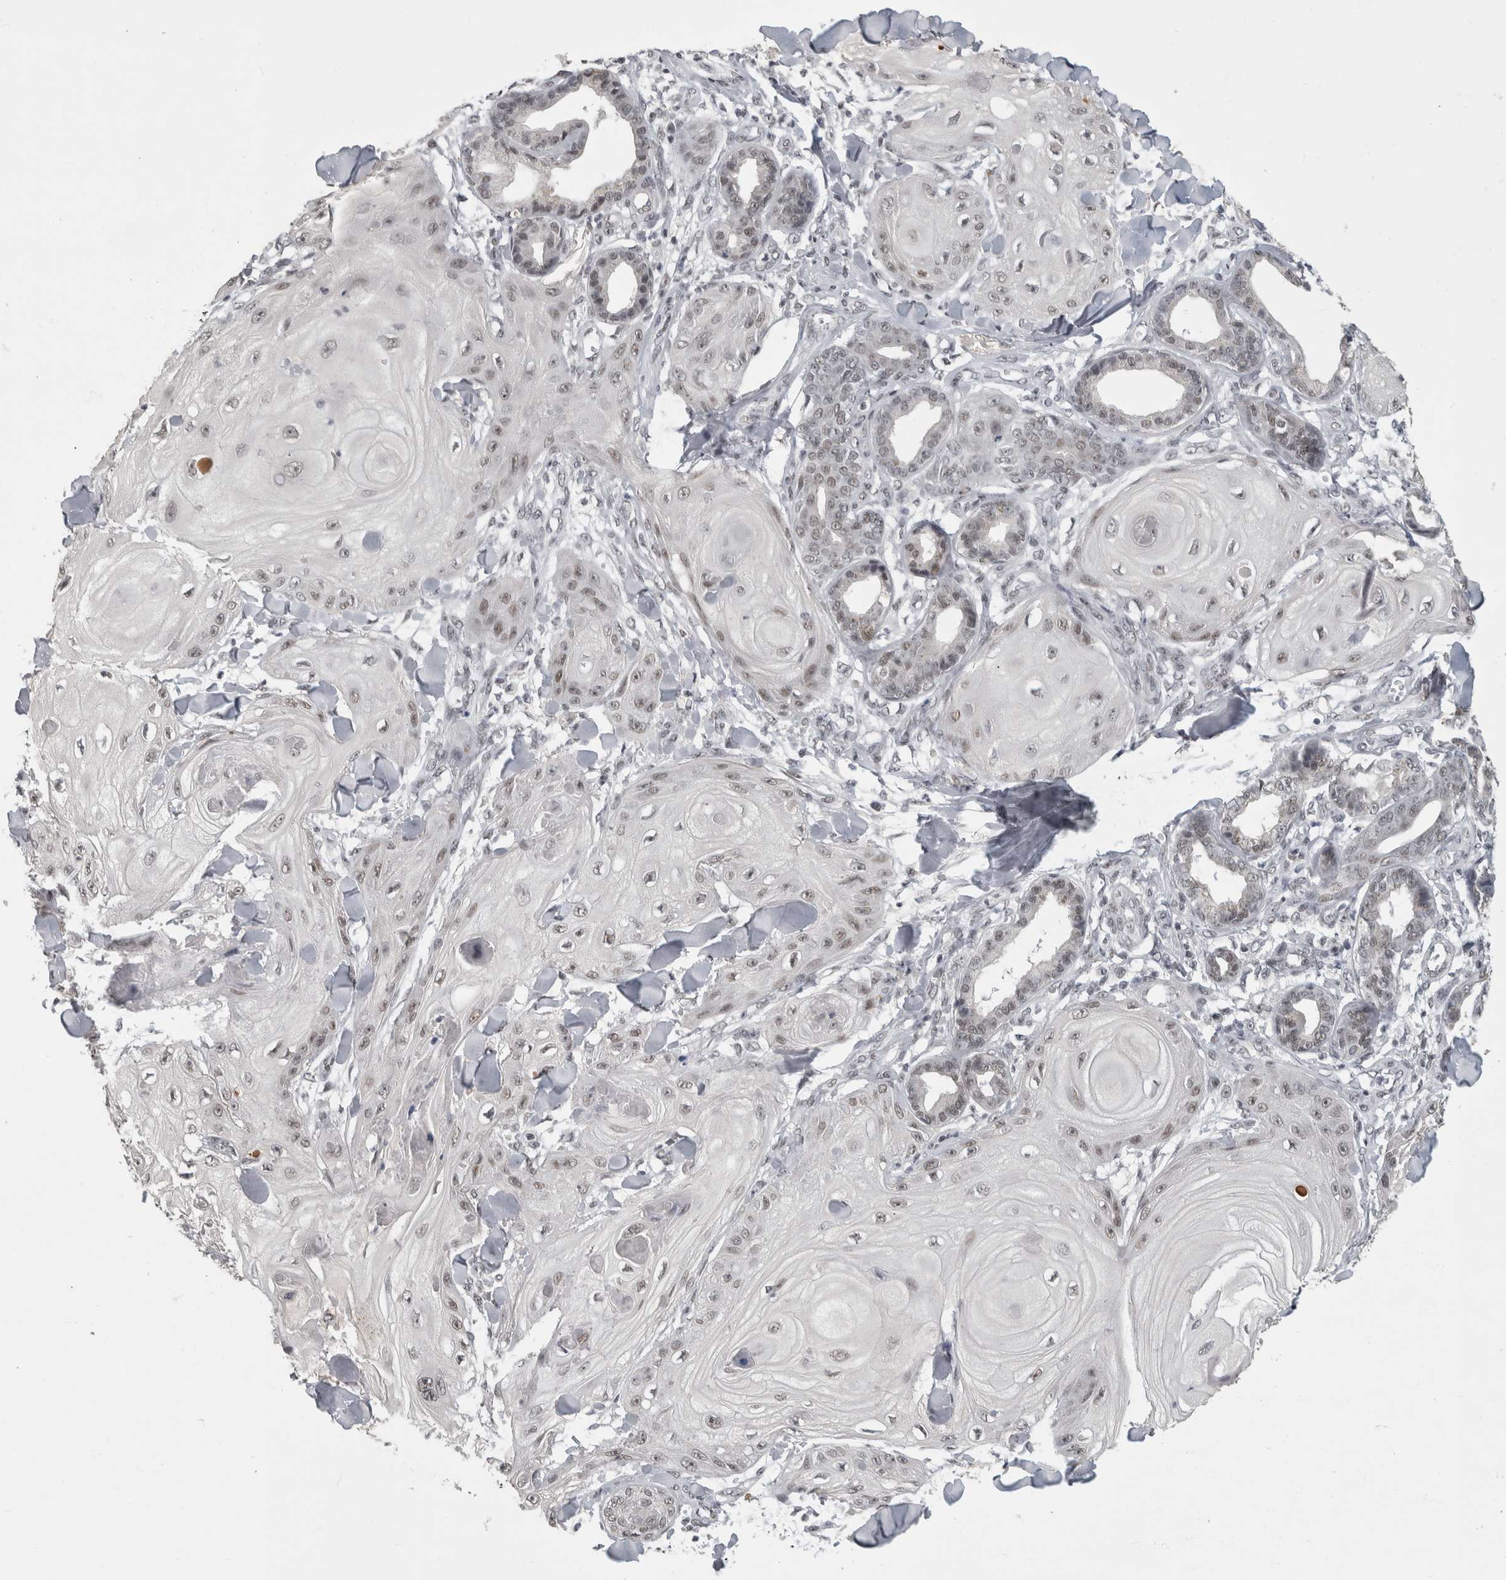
{"staining": {"intensity": "weak", "quantity": "<25%", "location": "nuclear"}, "tissue": "skin cancer", "cell_type": "Tumor cells", "image_type": "cancer", "snomed": [{"axis": "morphology", "description": "Squamous cell carcinoma, NOS"}, {"axis": "topography", "description": "Skin"}], "caption": "This image is of squamous cell carcinoma (skin) stained with immunohistochemistry (IHC) to label a protein in brown with the nuclei are counter-stained blue. There is no positivity in tumor cells. (Stains: DAB immunohistochemistry (IHC) with hematoxylin counter stain, Microscopy: brightfield microscopy at high magnification).", "gene": "ARID4B", "patient": {"sex": "male", "age": 74}}